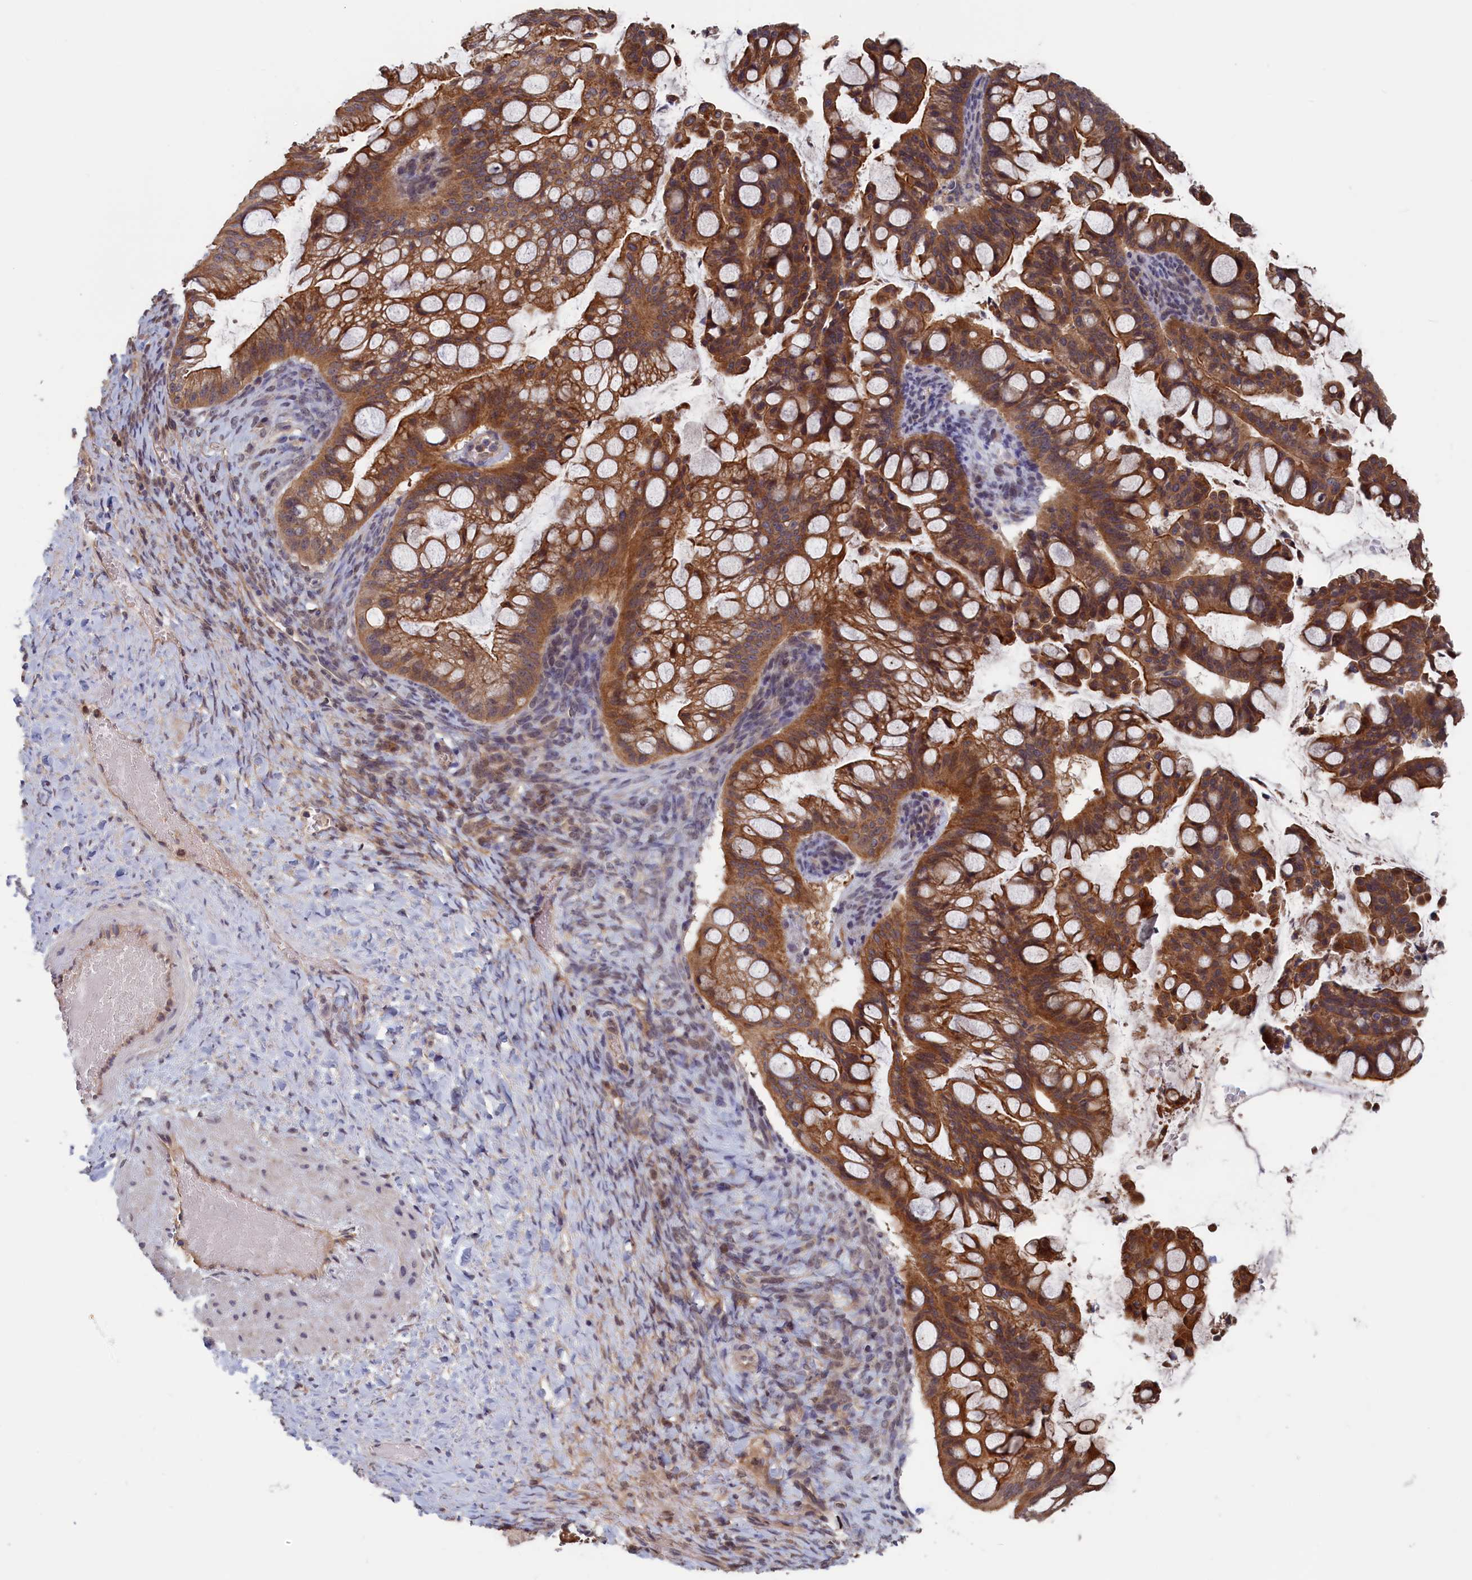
{"staining": {"intensity": "strong", "quantity": ">75%", "location": "cytoplasmic/membranous"}, "tissue": "ovarian cancer", "cell_type": "Tumor cells", "image_type": "cancer", "snomed": [{"axis": "morphology", "description": "Cystadenocarcinoma, mucinous, NOS"}, {"axis": "topography", "description": "Ovary"}], "caption": "Ovarian cancer (mucinous cystadenocarcinoma) stained with a brown dye reveals strong cytoplasmic/membranous positive expression in about >75% of tumor cells.", "gene": "PLP2", "patient": {"sex": "female", "age": 73}}